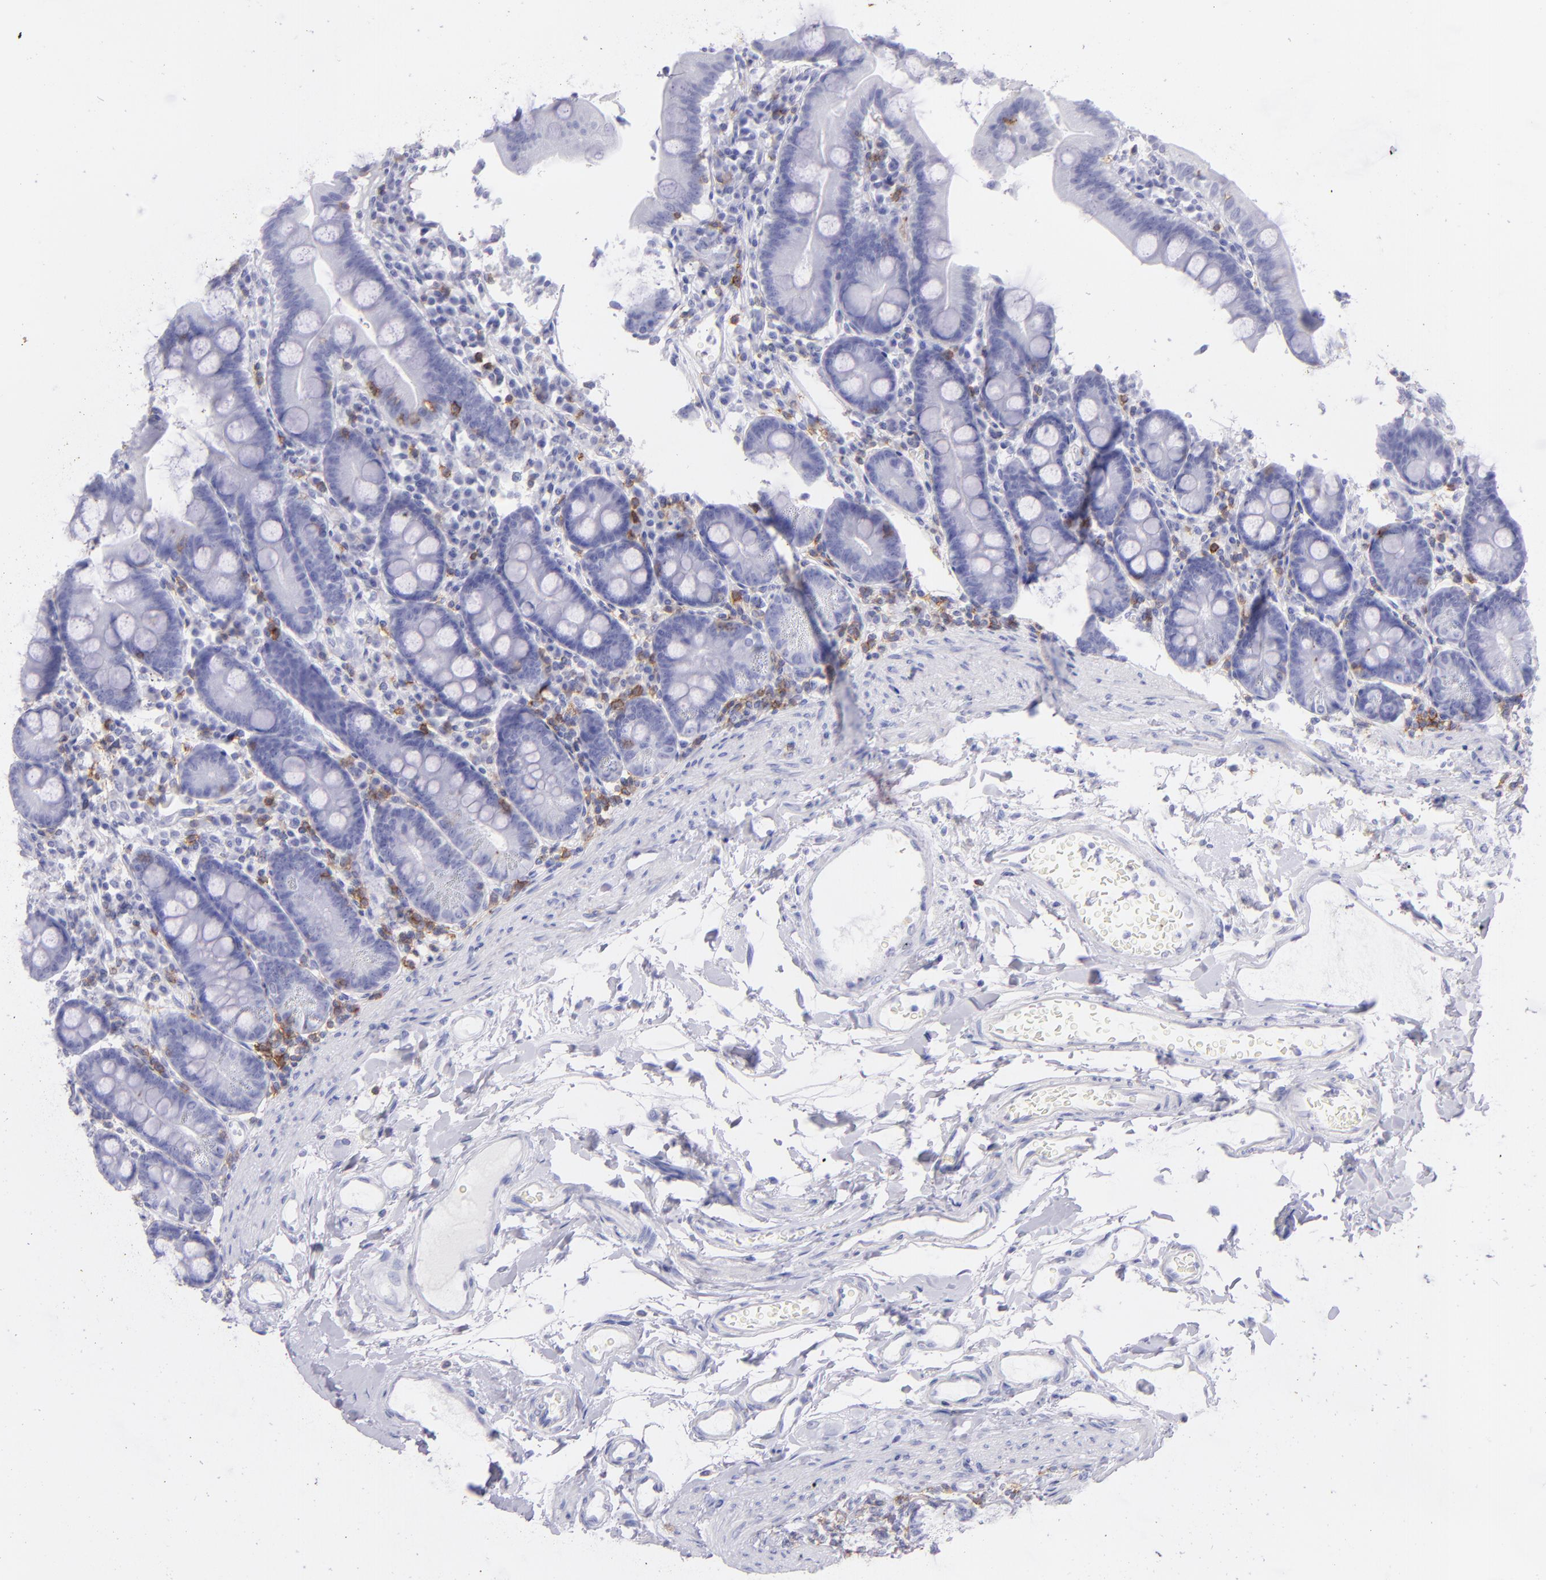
{"staining": {"intensity": "negative", "quantity": "none", "location": "none"}, "tissue": "duodenum", "cell_type": "Glandular cells", "image_type": "normal", "snomed": [{"axis": "morphology", "description": "Normal tissue, NOS"}, {"axis": "topography", "description": "Duodenum"}], "caption": "IHC histopathology image of unremarkable duodenum stained for a protein (brown), which reveals no positivity in glandular cells. (Stains: DAB IHC with hematoxylin counter stain, Microscopy: brightfield microscopy at high magnification).", "gene": "CD69", "patient": {"sex": "male", "age": 50}}